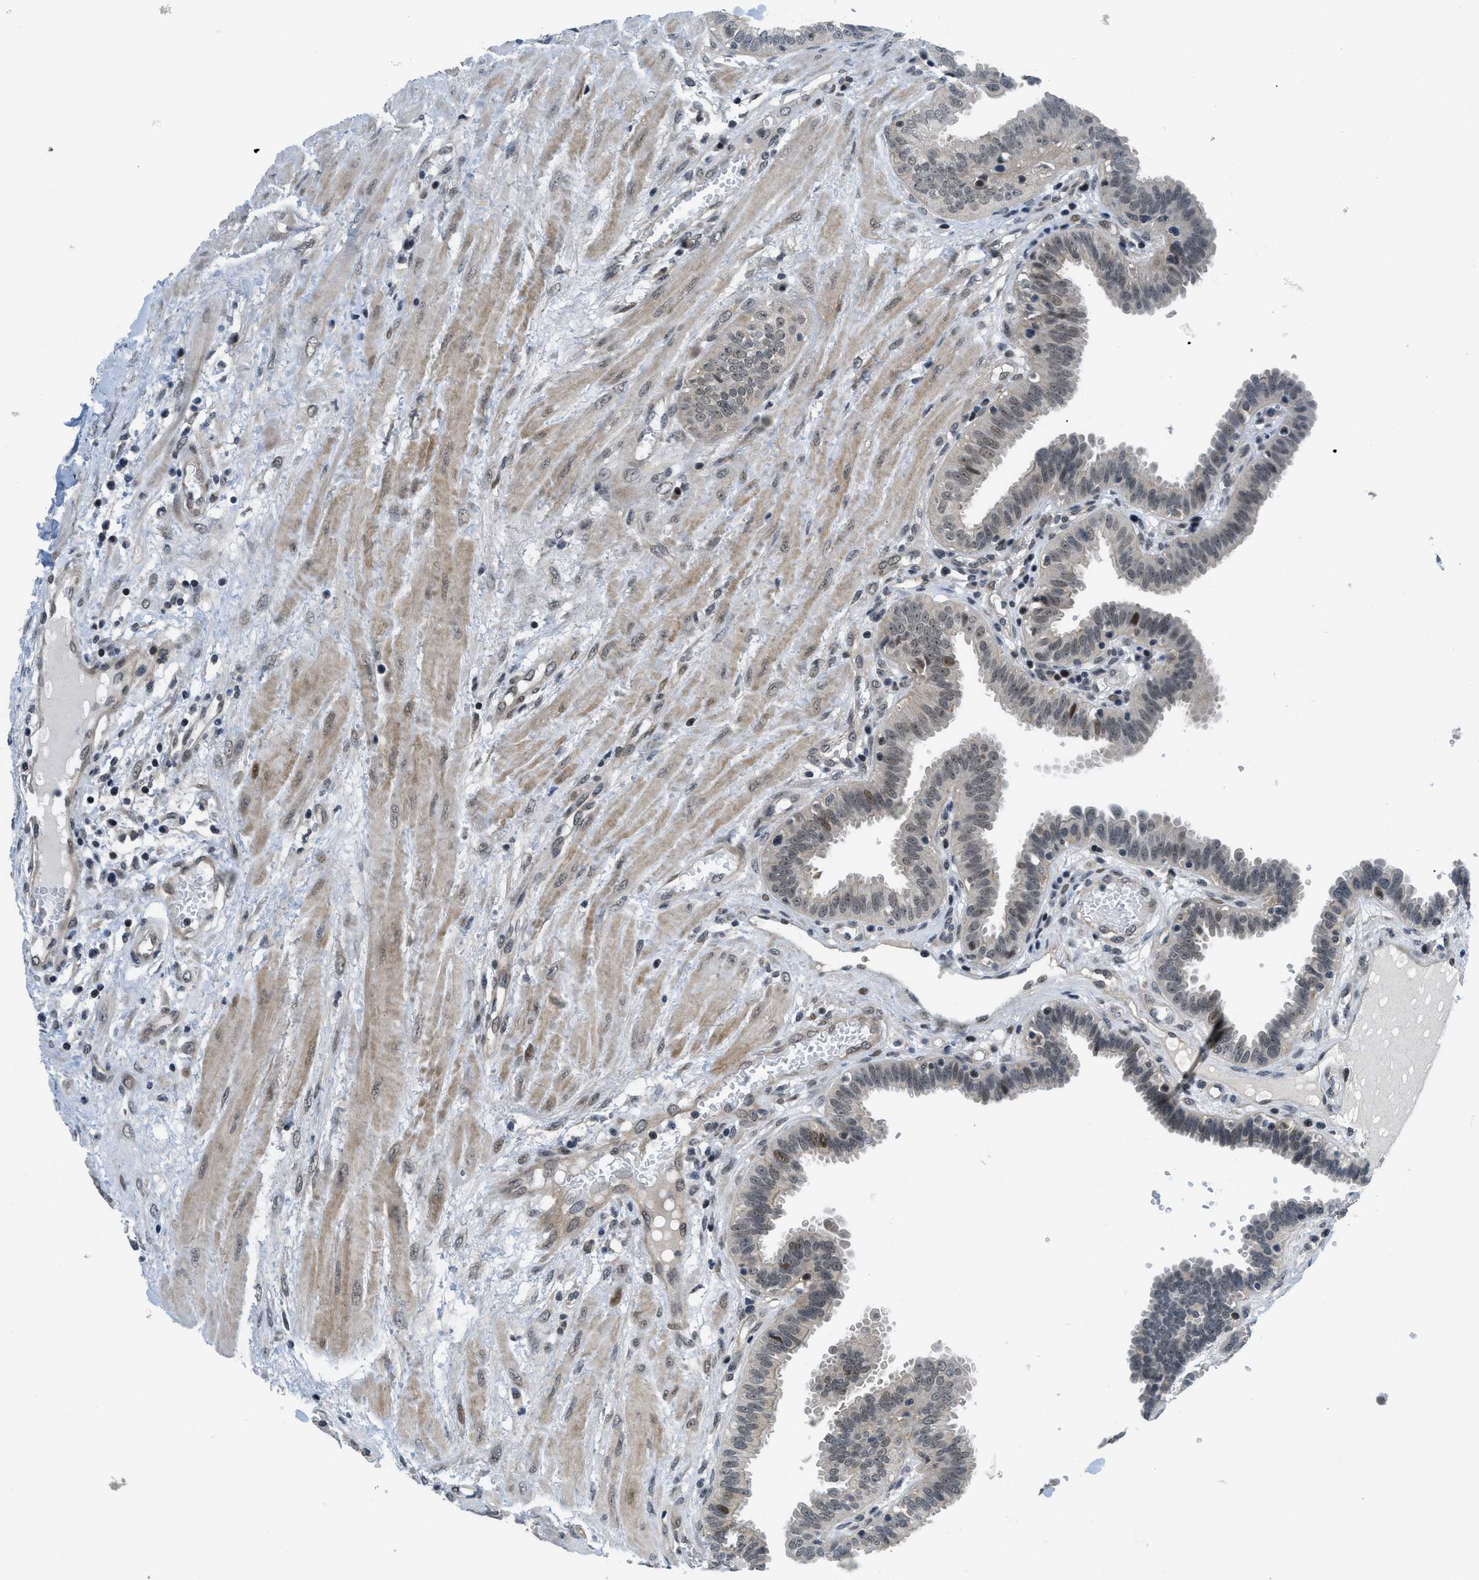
{"staining": {"intensity": "weak", "quantity": "<25%", "location": "nuclear"}, "tissue": "fallopian tube", "cell_type": "Glandular cells", "image_type": "normal", "snomed": [{"axis": "morphology", "description": "Normal tissue, NOS"}, {"axis": "topography", "description": "Fallopian tube"}], "caption": "Micrograph shows no significant protein staining in glandular cells of benign fallopian tube.", "gene": "SETD5", "patient": {"sex": "female", "age": 32}}